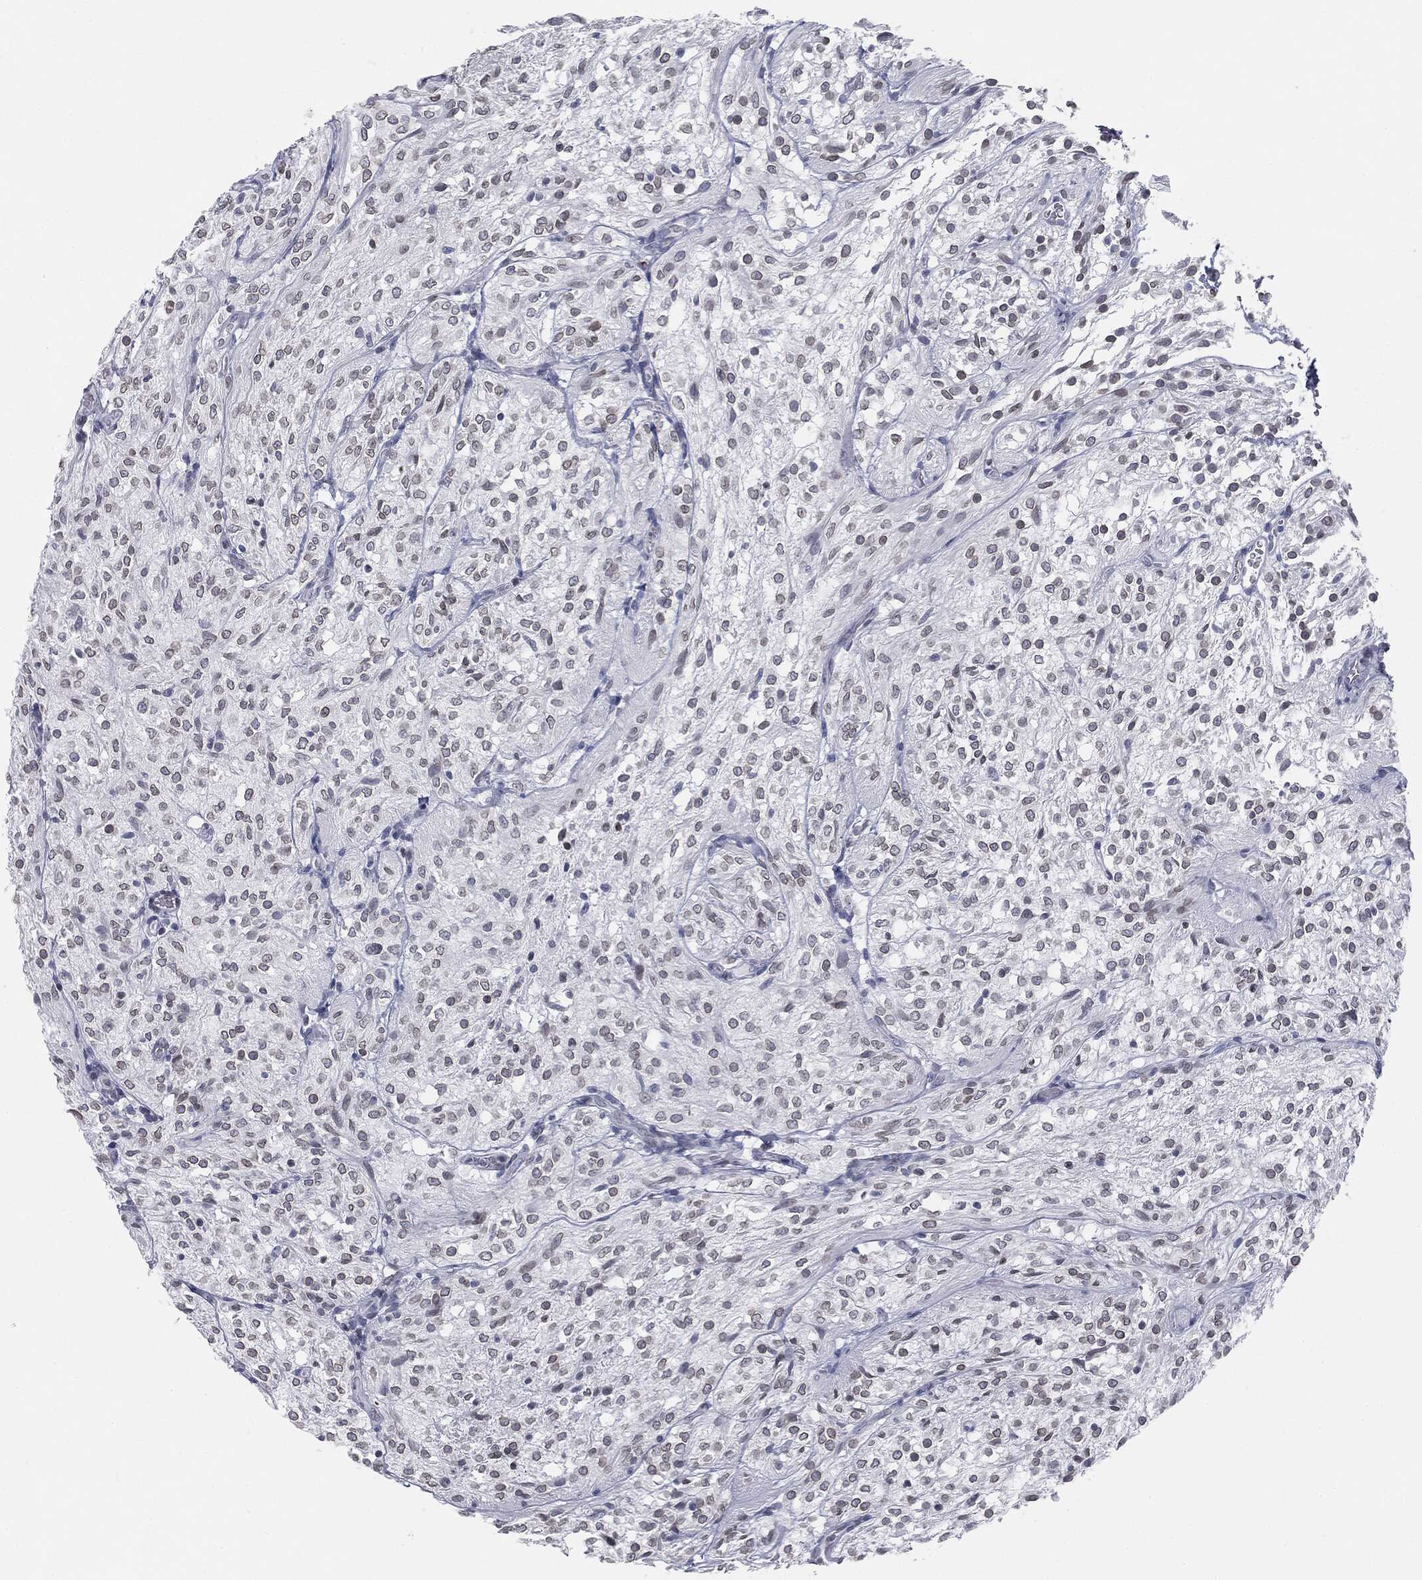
{"staining": {"intensity": "weak", "quantity": "25%-75%", "location": "nuclear"}, "tissue": "glioma", "cell_type": "Tumor cells", "image_type": "cancer", "snomed": [{"axis": "morphology", "description": "Glioma, malignant, Low grade"}, {"axis": "topography", "description": "Brain"}], "caption": "The image exhibits immunohistochemical staining of malignant low-grade glioma. There is weak nuclear positivity is seen in about 25%-75% of tumor cells. The protein of interest is stained brown, and the nuclei are stained in blue (DAB (3,3'-diaminobenzidine) IHC with brightfield microscopy, high magnification).", "gene": "ALDOB", "patient": {"sex": "male", "age": 3}}